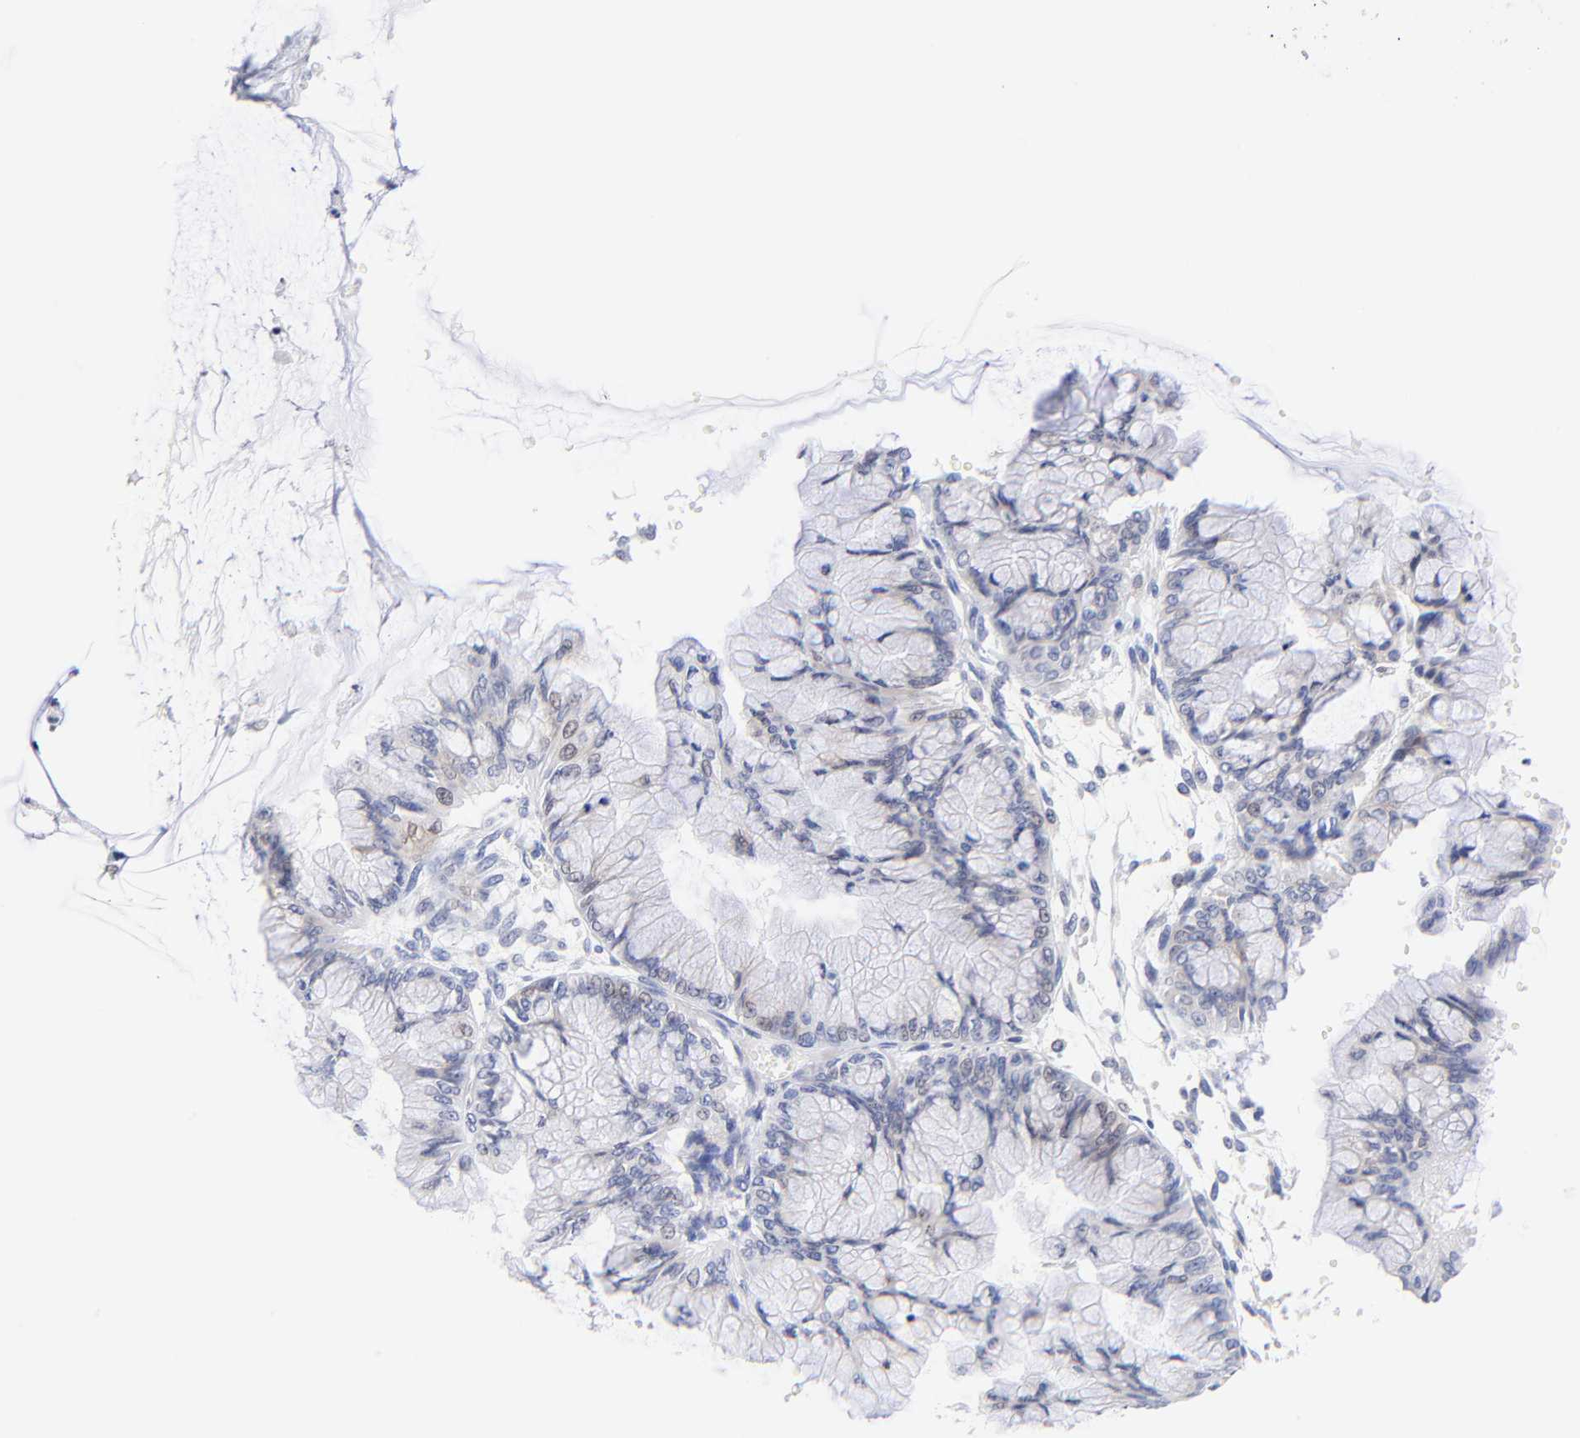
{"staining": {"intensity": "weak", "quantity": "<25%", "location": "nuclear"}, "tissue": "ovarian cancer", "cell_type": "Tumor cells", "image_type": "cancer", "snomed": [{"axis": "morphology", "description": "Cystadenocarcinoma, mucinous, NOS"}, {"axis": "topography", "description": "Ovary"}], "caption": "The immunohistochemistry image has no significant expression in tumor cells of mucinous cystadenocarcinoma (ovarian) tissue.", "gene": "AFF2", "patient": {"sex": "female", "age": 63}}